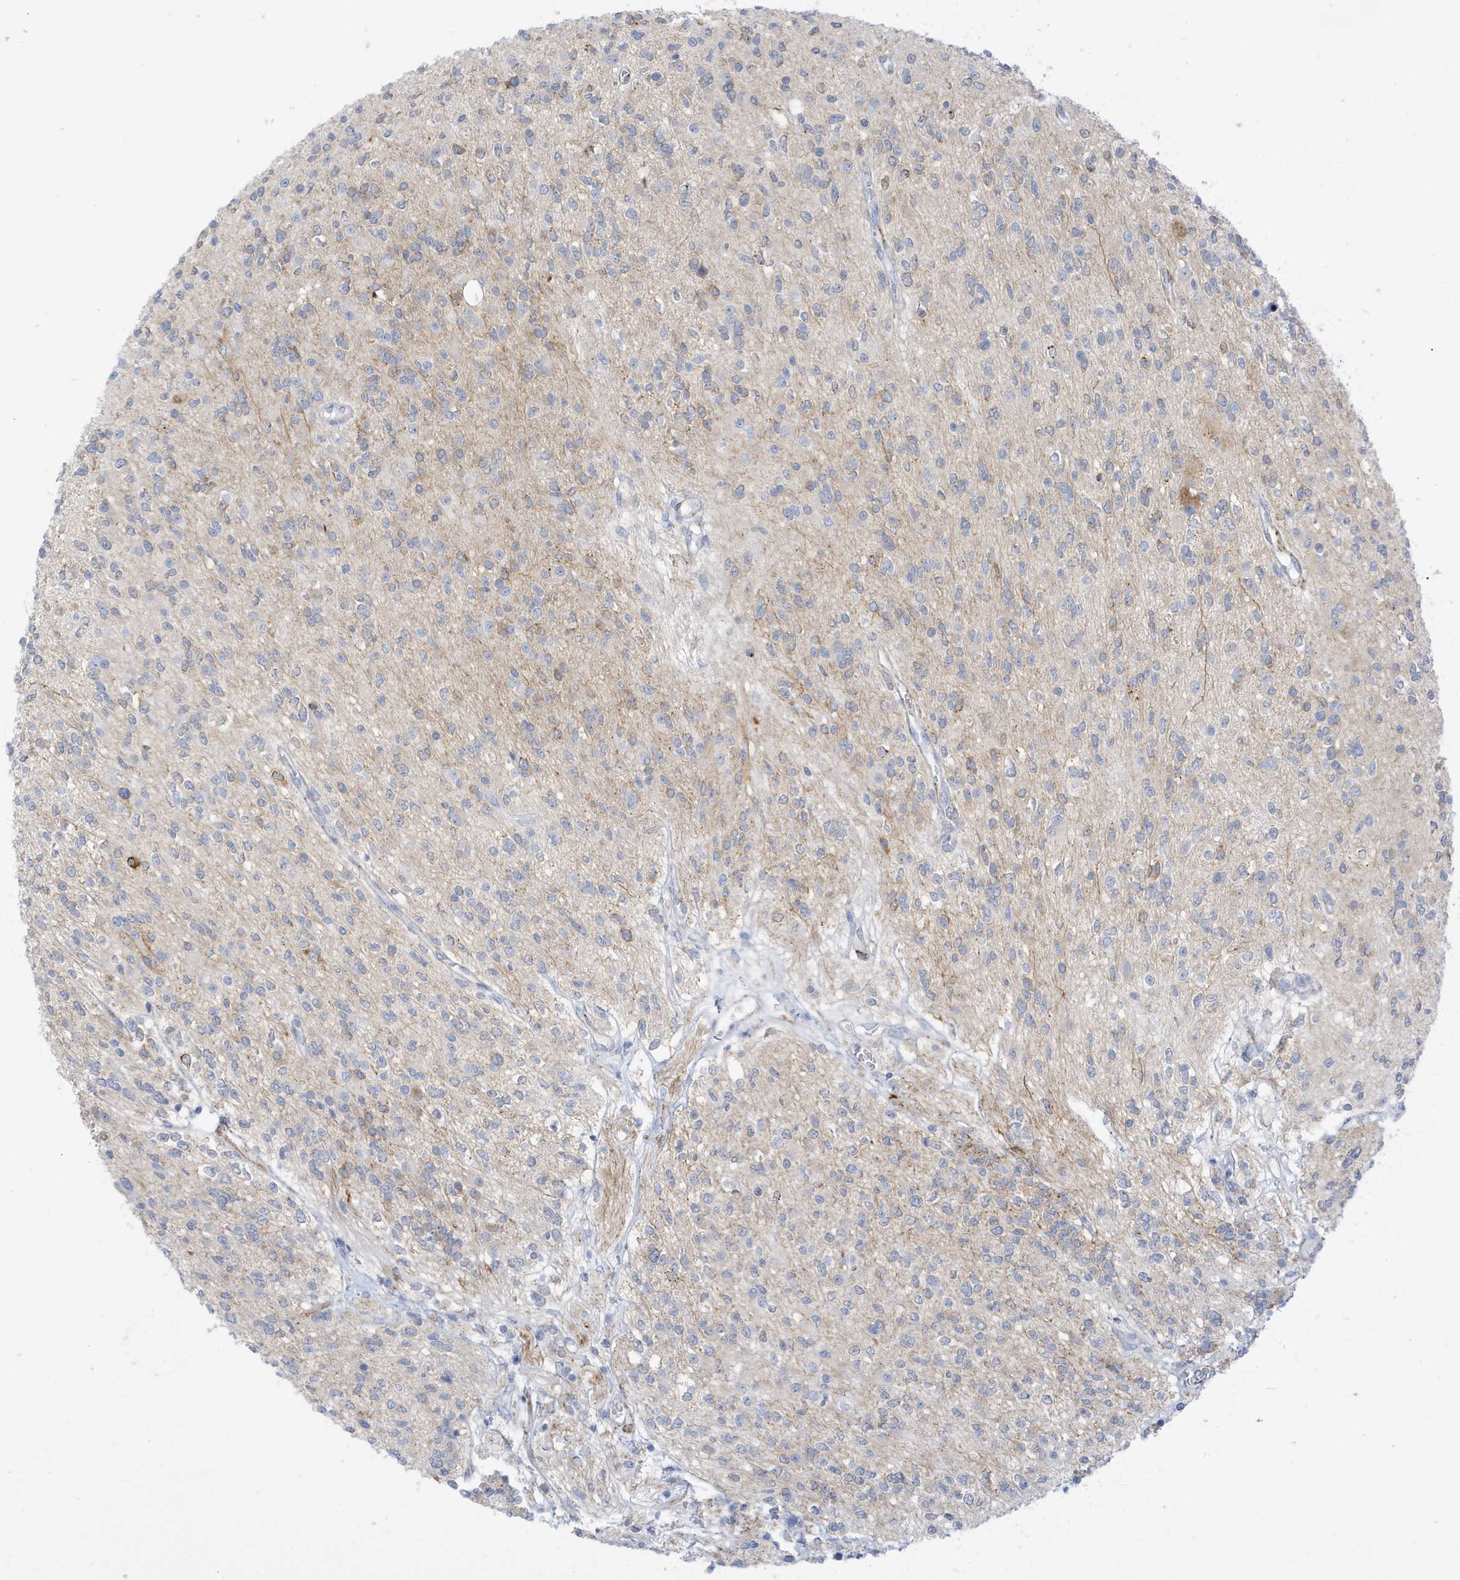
{"staining": {"intensity": "negative", "quantity": "none", "location": "none"}, "tissue": "glioma", "cell_type": "Tumor cells", "image_type": "cancer", "snomed": [{"axis": "morphology", "description": "Glioma, malignant, High grade"}, {"axis": "topography", "description": "Brain"}], "caption": "Protein analysis of malignant high-grade glioma exhibits no significant positivity in tumor cells.", "gene": "PERM1", "patient": {"sex": "male", "age": 34}}